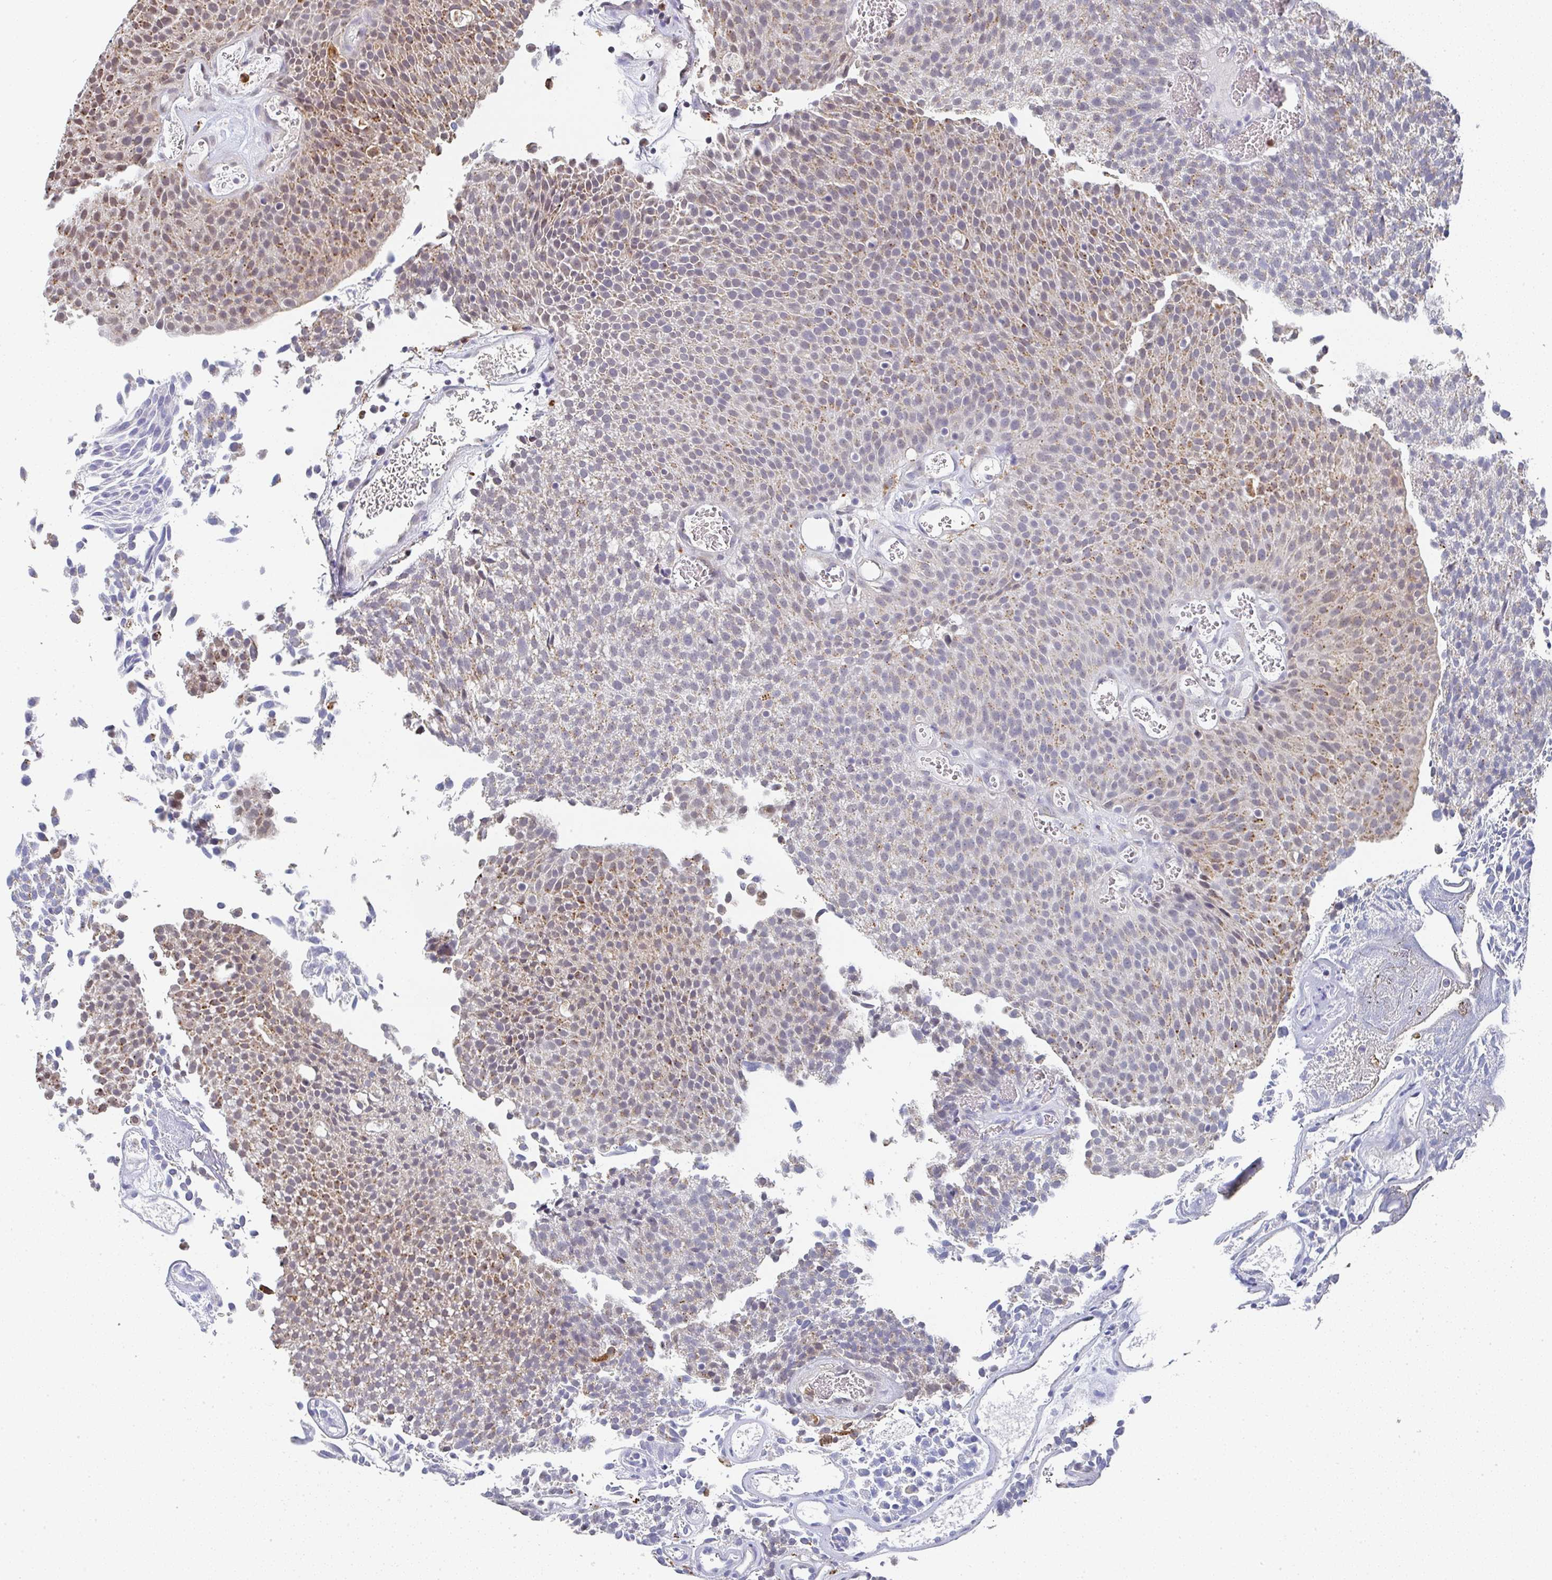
{"staining": {"intensity": "moderate", "quantity": "25%-75%", "location": "cytoplasmic/membranous"}, "tissue": "urothelial cancer", "cell_type": "Tumor cells", "image_type": "cancer", "snomed": [{"axis": "morphology", "description": "Urothelial carcinoma, Low grade"}, {"axis": "topography", "description": "Urinary bladder"}], "caption": "A photomicrograph of human urothelial carcinoma (low-grade) stained for a protein displays moderate cytoplasmic/membranous brown staining in tumor cells.", "gene": "NCF1", "patient": {"sex": "female", "age": 79}}